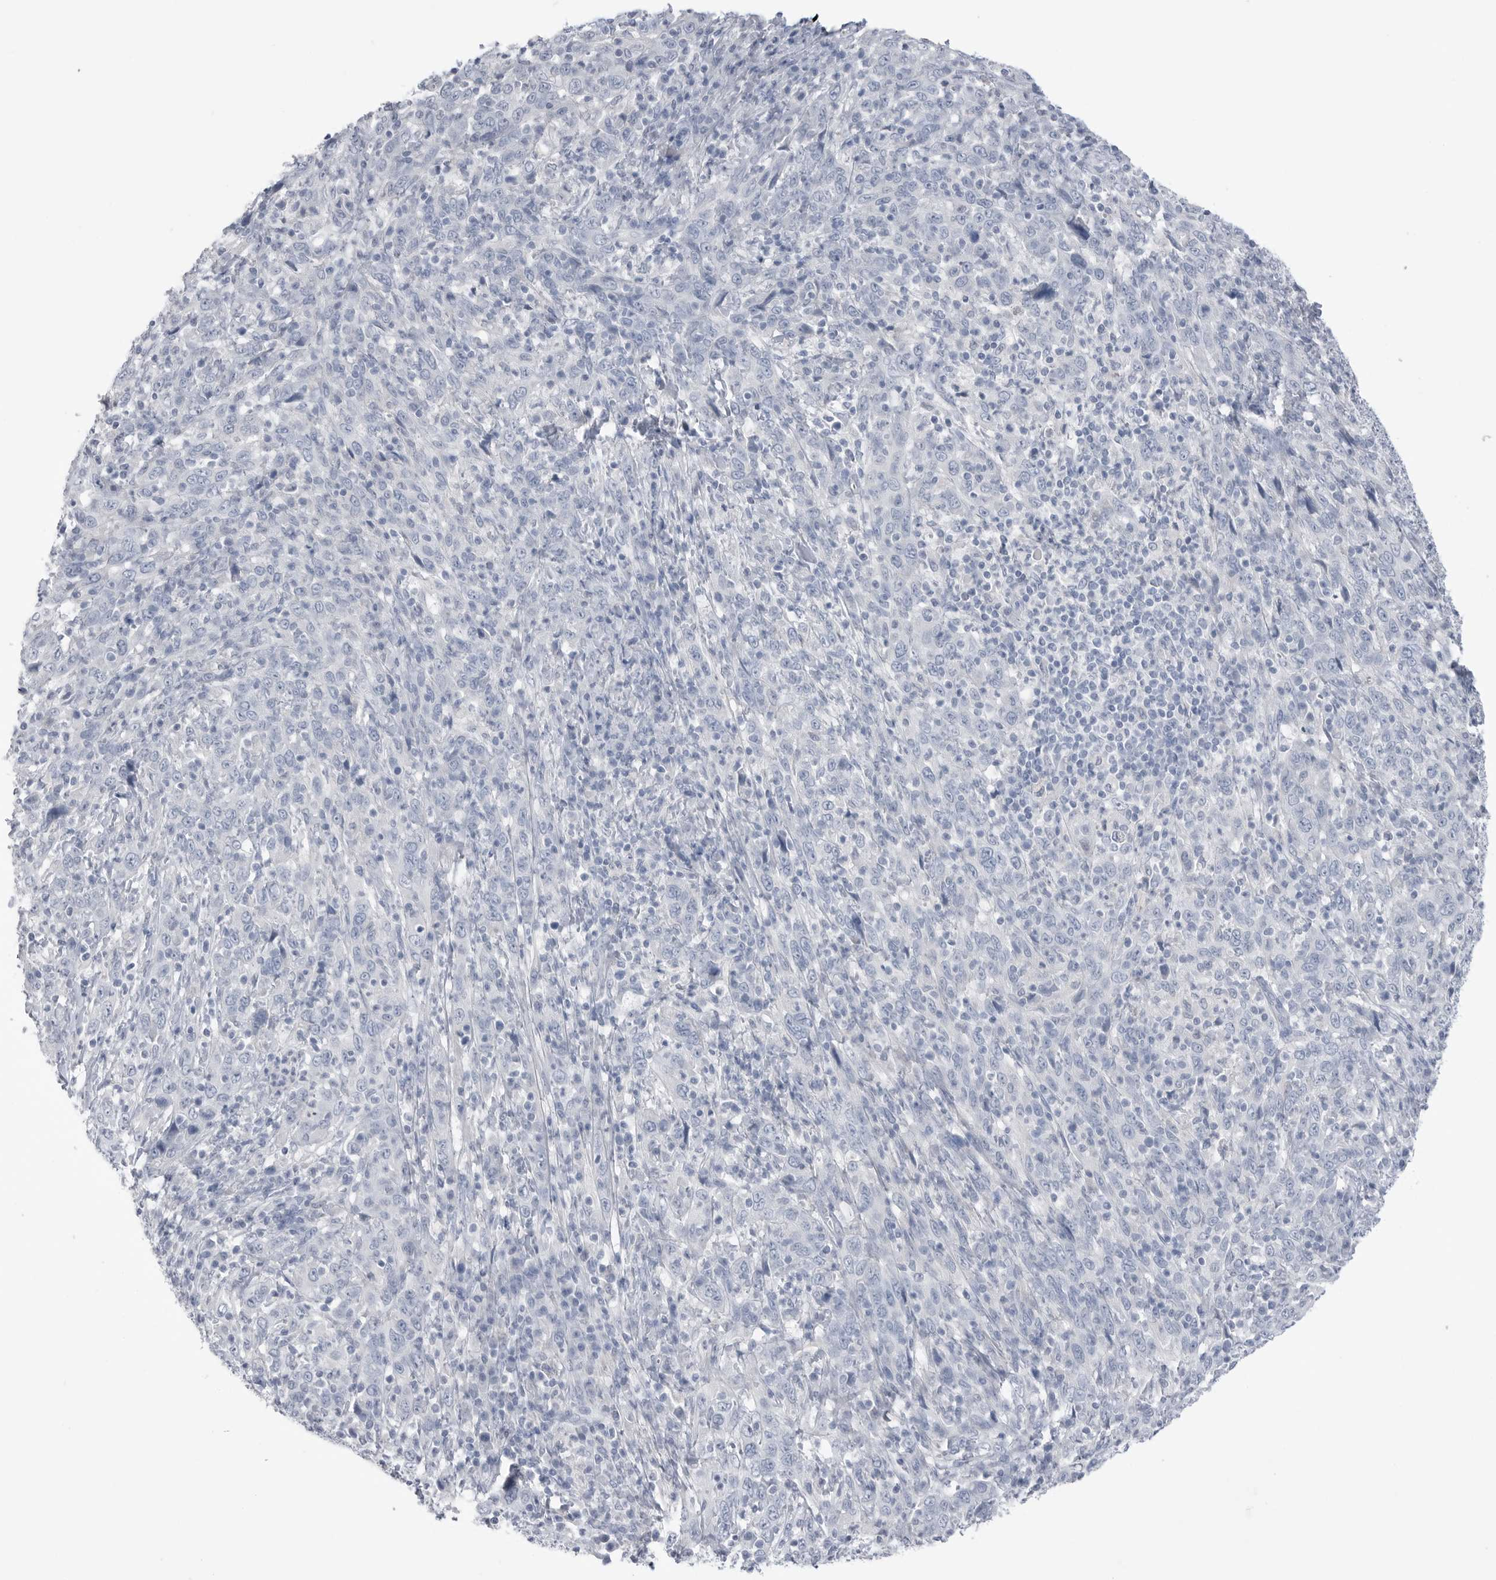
{"staining": {"intensity": "negative", "quantity": "none", "location": "none"}, "tissue": "cervical cancer", "cell_type": "Tumor cells", "image_type": "cancer", "snomed": [{"axis": "morphology", "description": "Squamous cell carcinoma, NOS"}, {"axis": "topography", "description": "Cervix"}], "caption": "There is no significant positivity in tumor cells of cervical cancer (squamous cell carcinoma).", "gene": "ABHD12", "patient": {"sex": "female", "age": 46}}